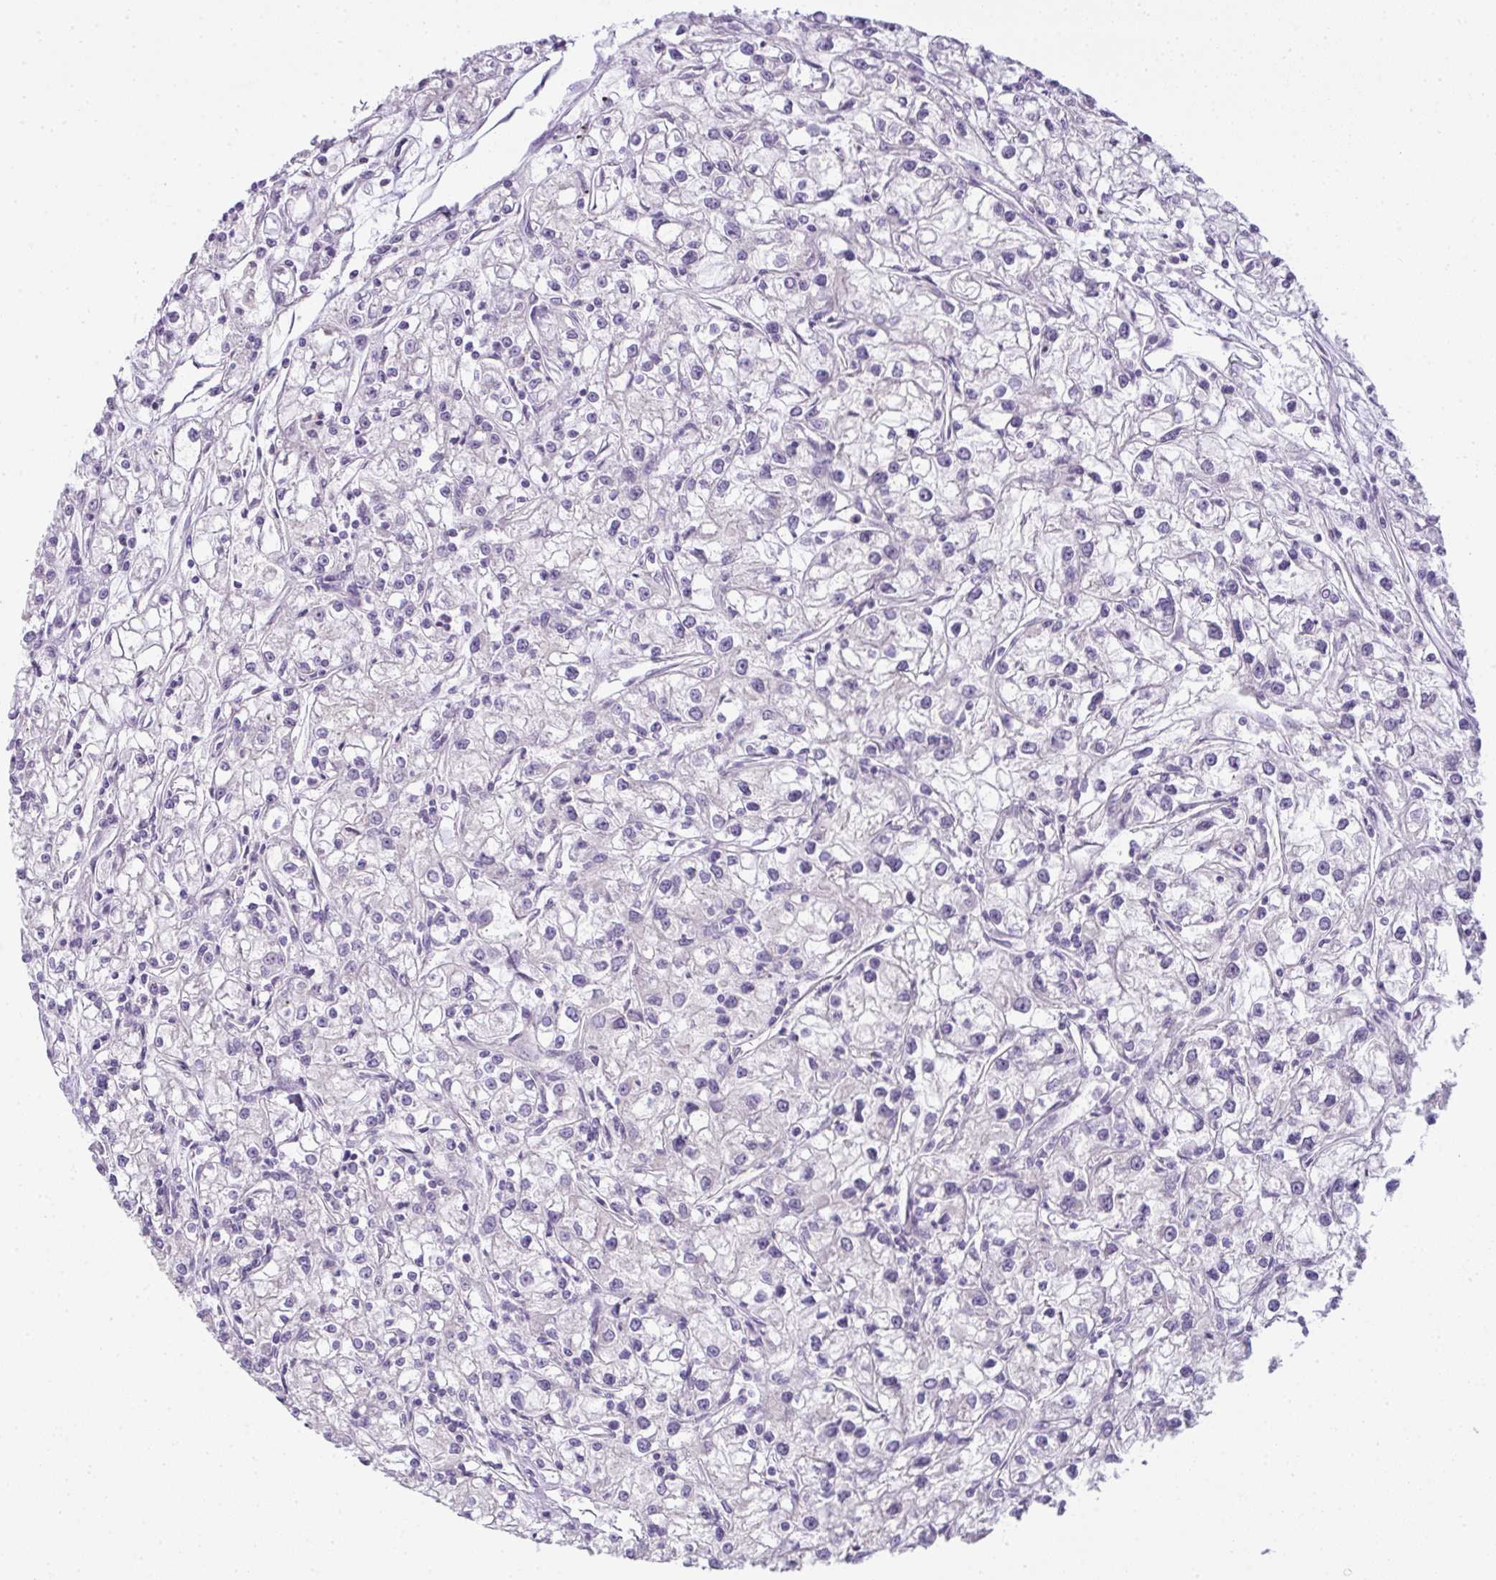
{"staining": {"intensity": "negative", "quantity": "none", "location": "none"}, "tissue": "renal cancer", "cell_type": "Tumor cells", "image_type": "cancer", "snomed": [{"axis": "morphology", "description": "Adenocarcinoma, NOS"}, {"axis": "topography", "description": "Kidney"}], "caption": "The photomicrograph demonstrates no staining of tumor cells in renal cancer (adenocarcinoma). (DAB immunohistochemistry (IHC) with hematoxylin counter stain).", "gene": "CMPK1", "patient": {"sex": "female", "age": 59}}